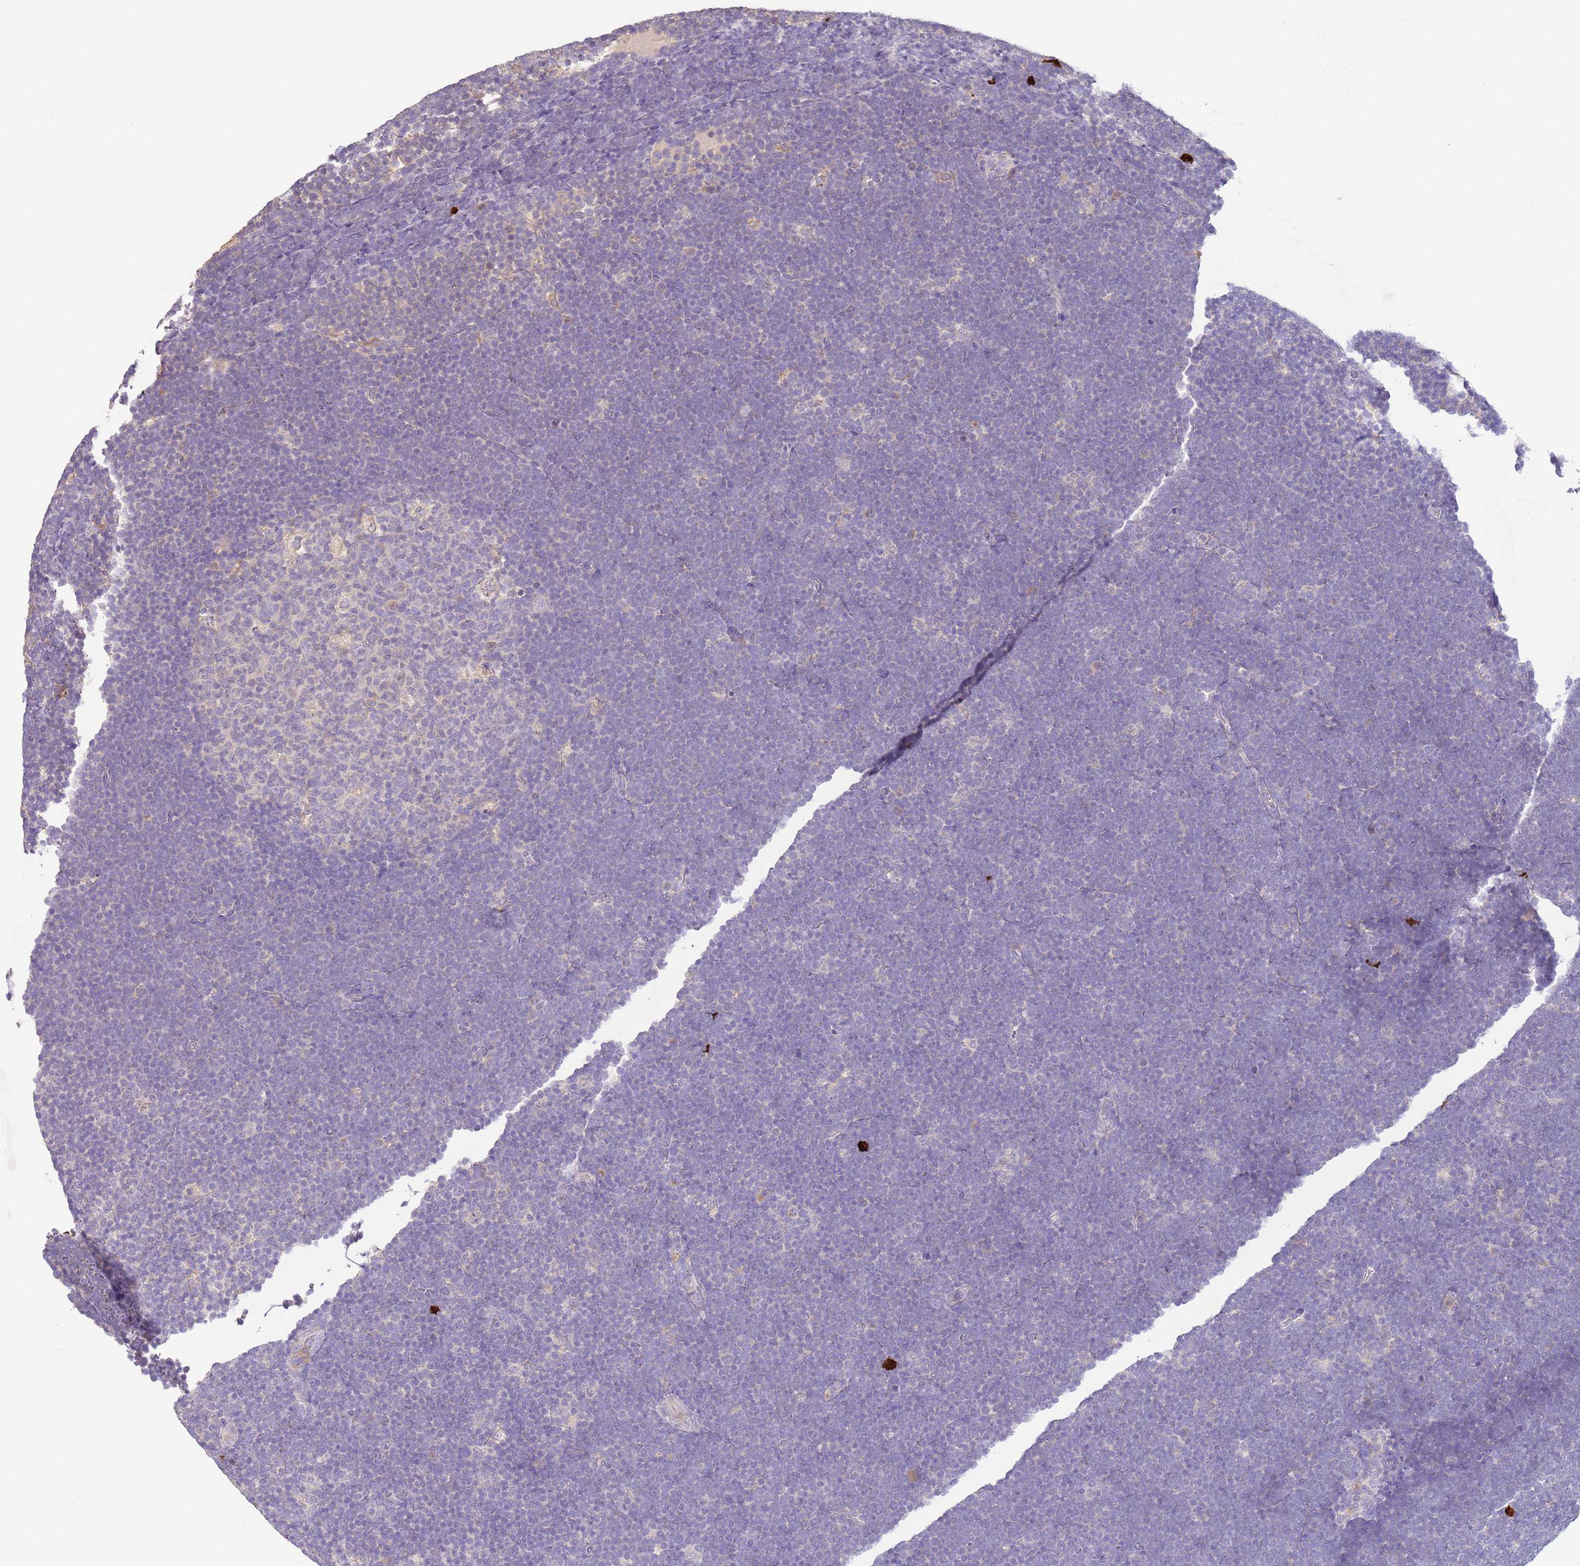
{"staining": {"intensity": "negative", "quantity": "none", "location": "none"}, "tissue": "lymphoma", "cell_type": "Tumor cells", "image_type": "cancer", "snomed": [{"axis": "morphology", "description": "Malignant lymphoma, non-Hodgkin's type, High grade"}, {"axis": "topography", "description": "Lymph node"}], "caption": "Tumor cells are negative for brown protein staining in high-grade malignant lymphoma, non-Hodgkin's type. (DAB (3,3'-diaminobenzidine) immunohistochemistry visualized using brightfield microscopy, high magnification).", "gene": "IL2RG", "patient": {"sex": "male", "age": 13}}